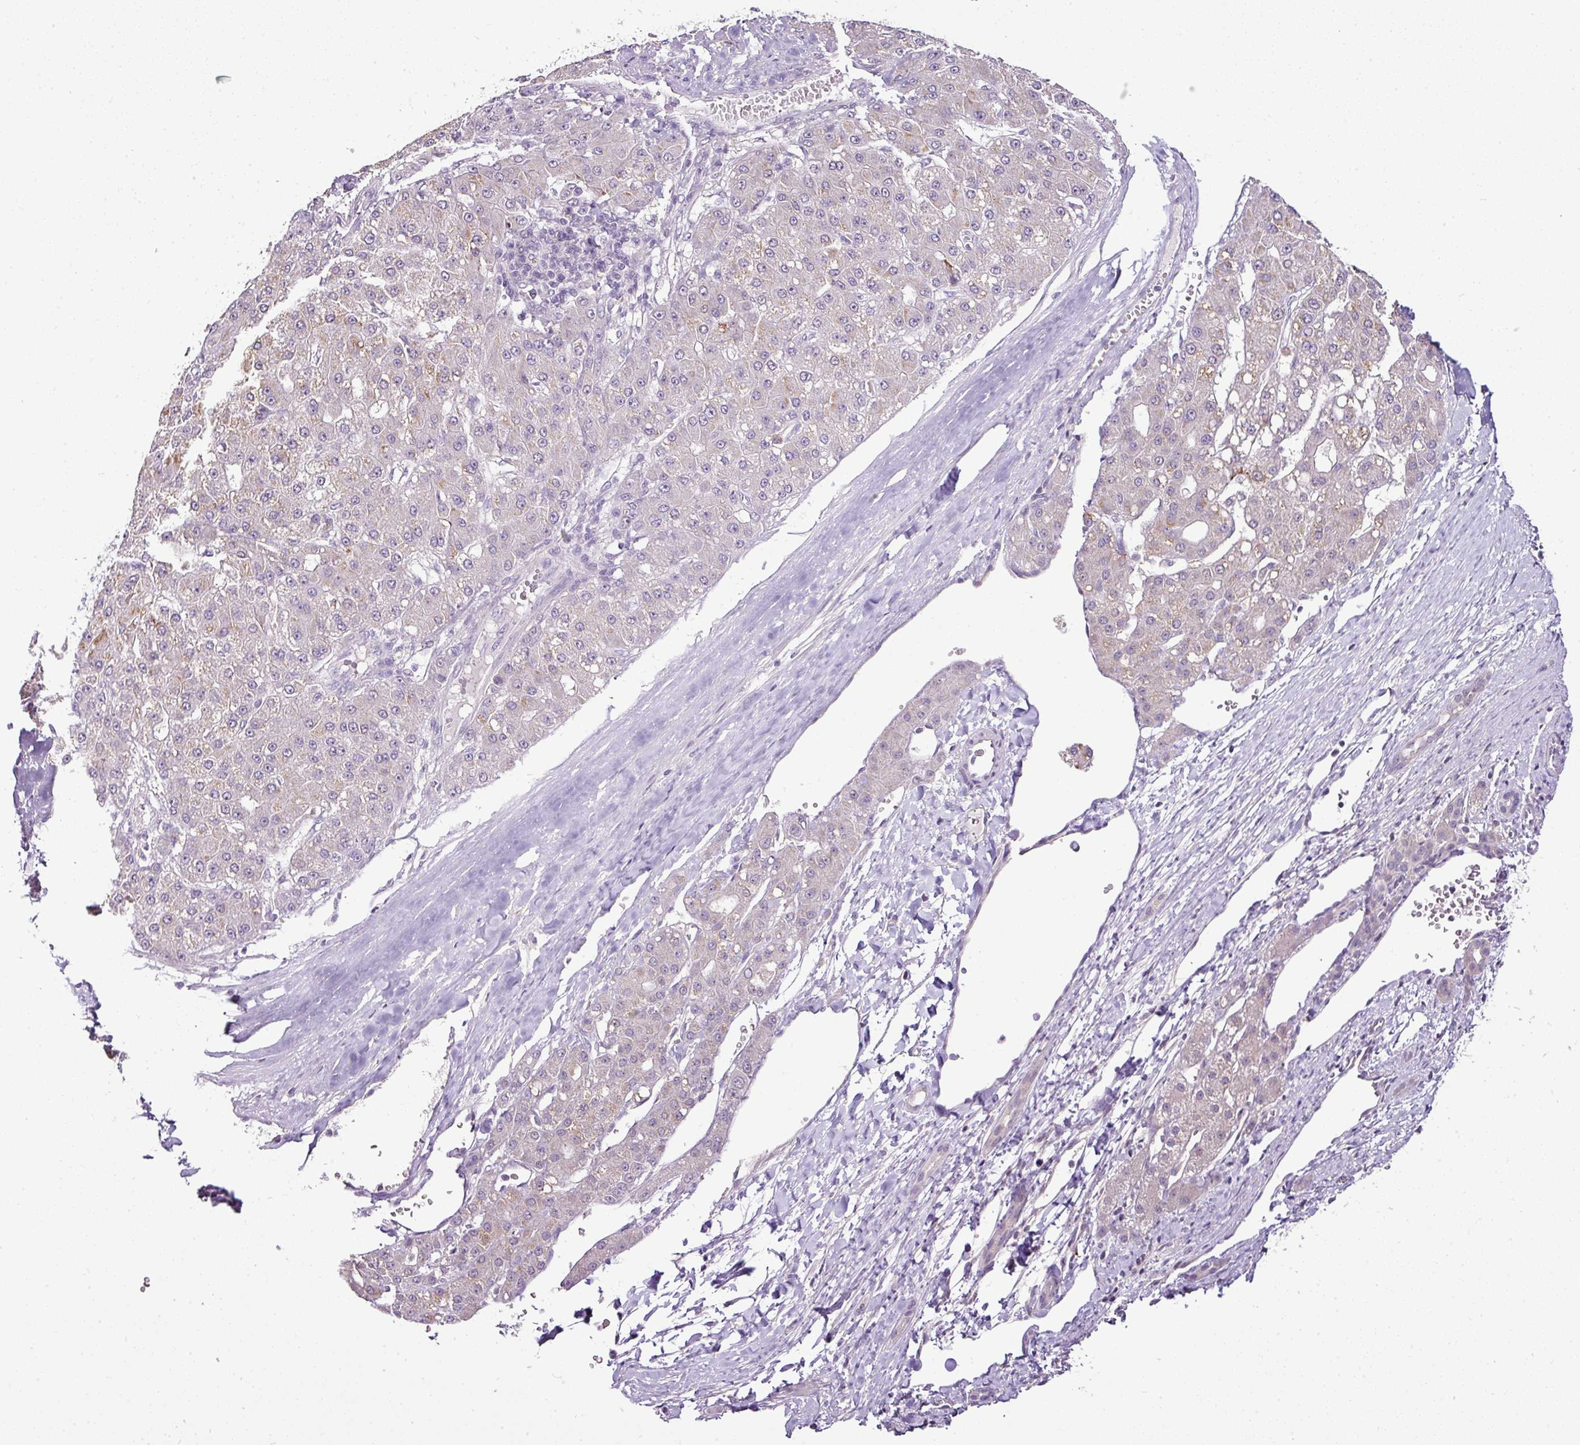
{"staining": {"intensity": "weak", "quantity": "<25%", "location": "cytoplasmic/membranous"}, "tissue": "liver cancer", "cell_type": "Tumor cells", "image_type": "cancer", "snomed": [{"axis": "morphology", "description": "Carcinoma, Hepatocellular, NOS"}, {"axis": "topography", "description": "Liver"}], "caption": "Protein analysis of hepatocellular carcinoma (liver) displays no significant expression in tumor cells.", "gene": "TEX30", "patient": {"sex": "male", "age": 67}}